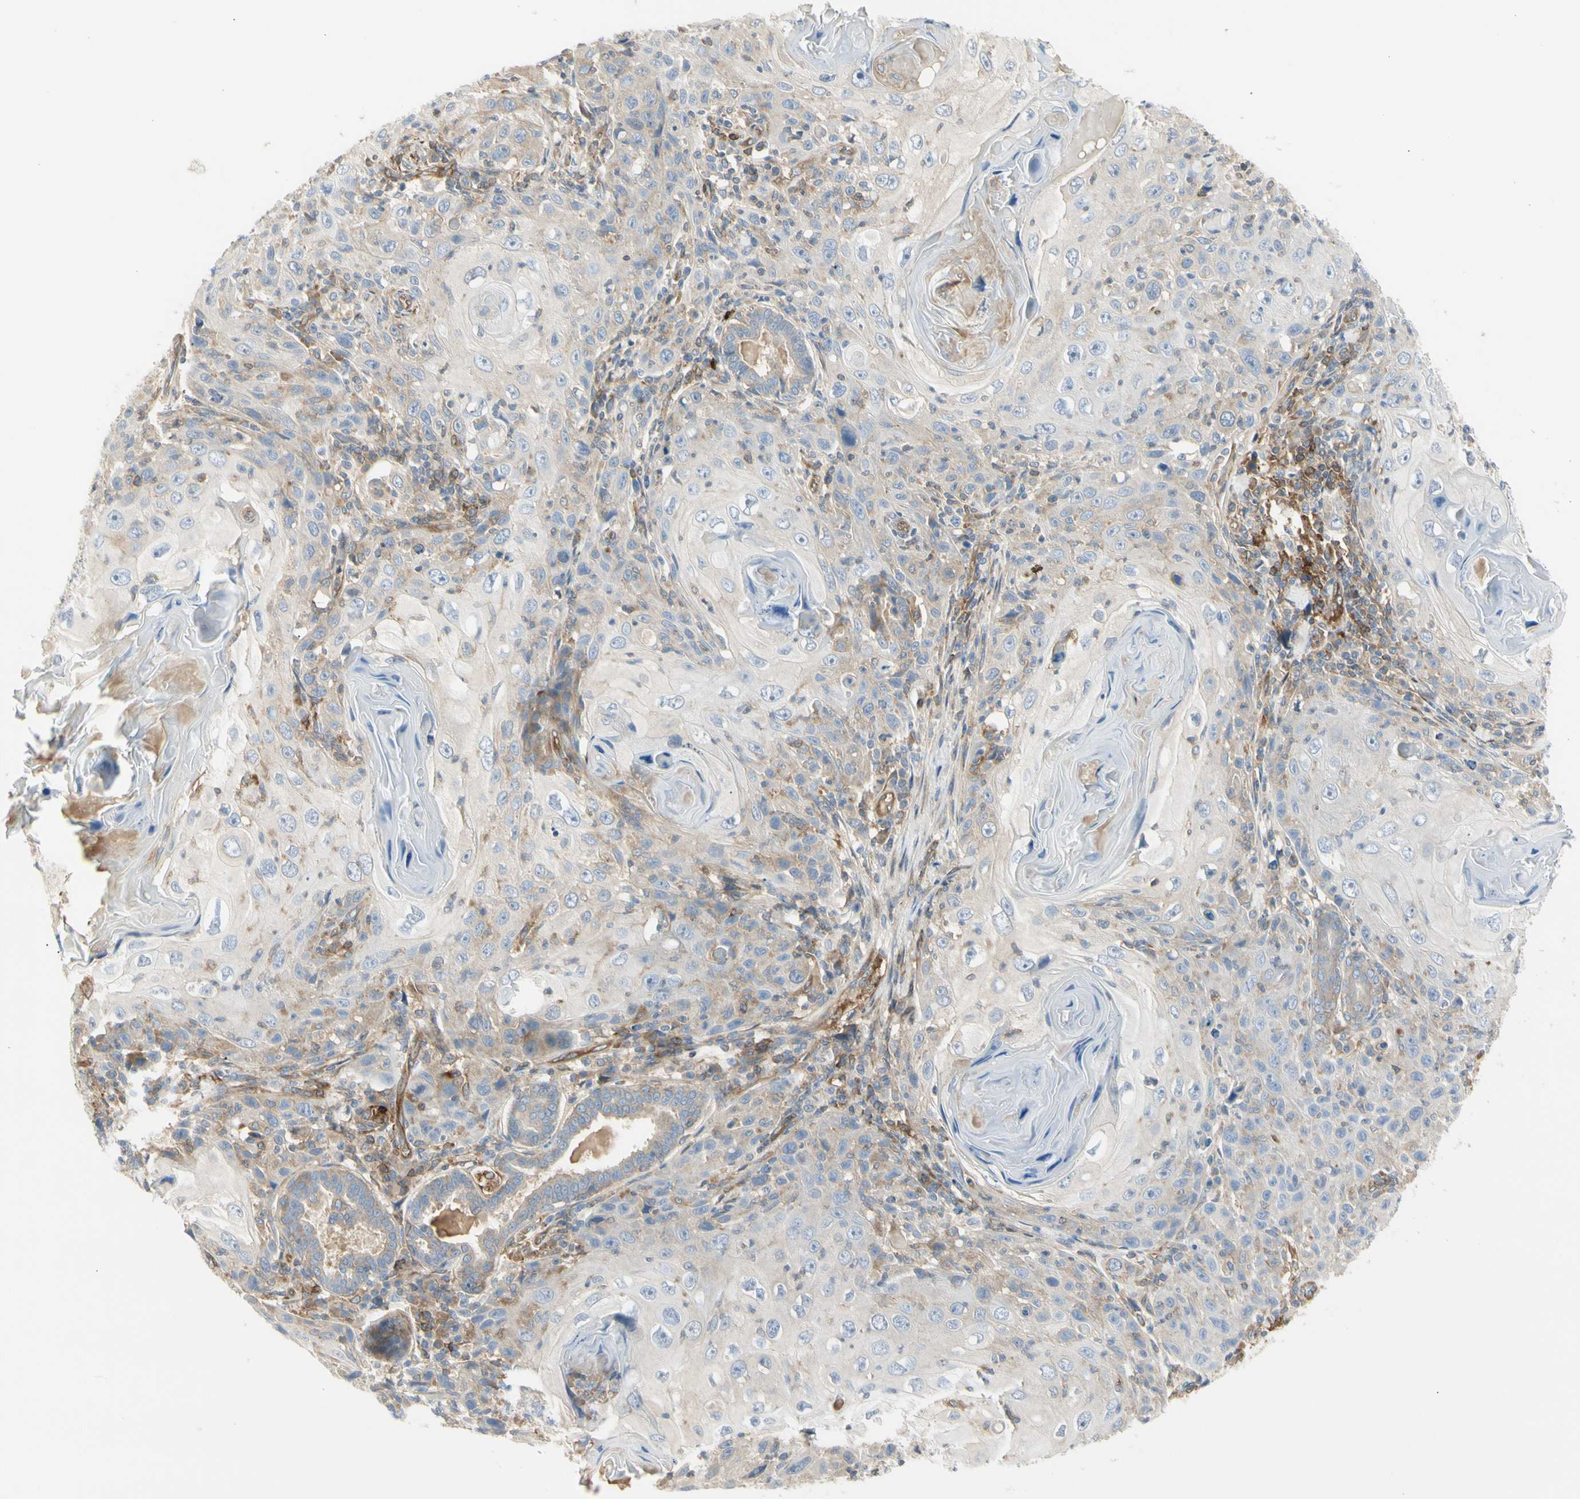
{"staining": {"intensity": "weak", "quantity": "25%-75%", "location": "cytoplasmic/membranous"}, "tissue": "skin cancer", "cell_type": "Tumor cells", "image_type": "cancer", "snomed": [{"axis": "morphology", "description": "Squamous cell carcinoma, NOS"}, {"axis": "topography", "description": "Skin"}], "caption": "Immunohistochemistry of skin cancer (squamous cell carcinoma) exhibits low levels of weak cytoplasmic/membranous staining in approximately 25%-75% of tumor cells.", "gene": "NFKB2", "patient": {"sex": "female", "age": 88}}